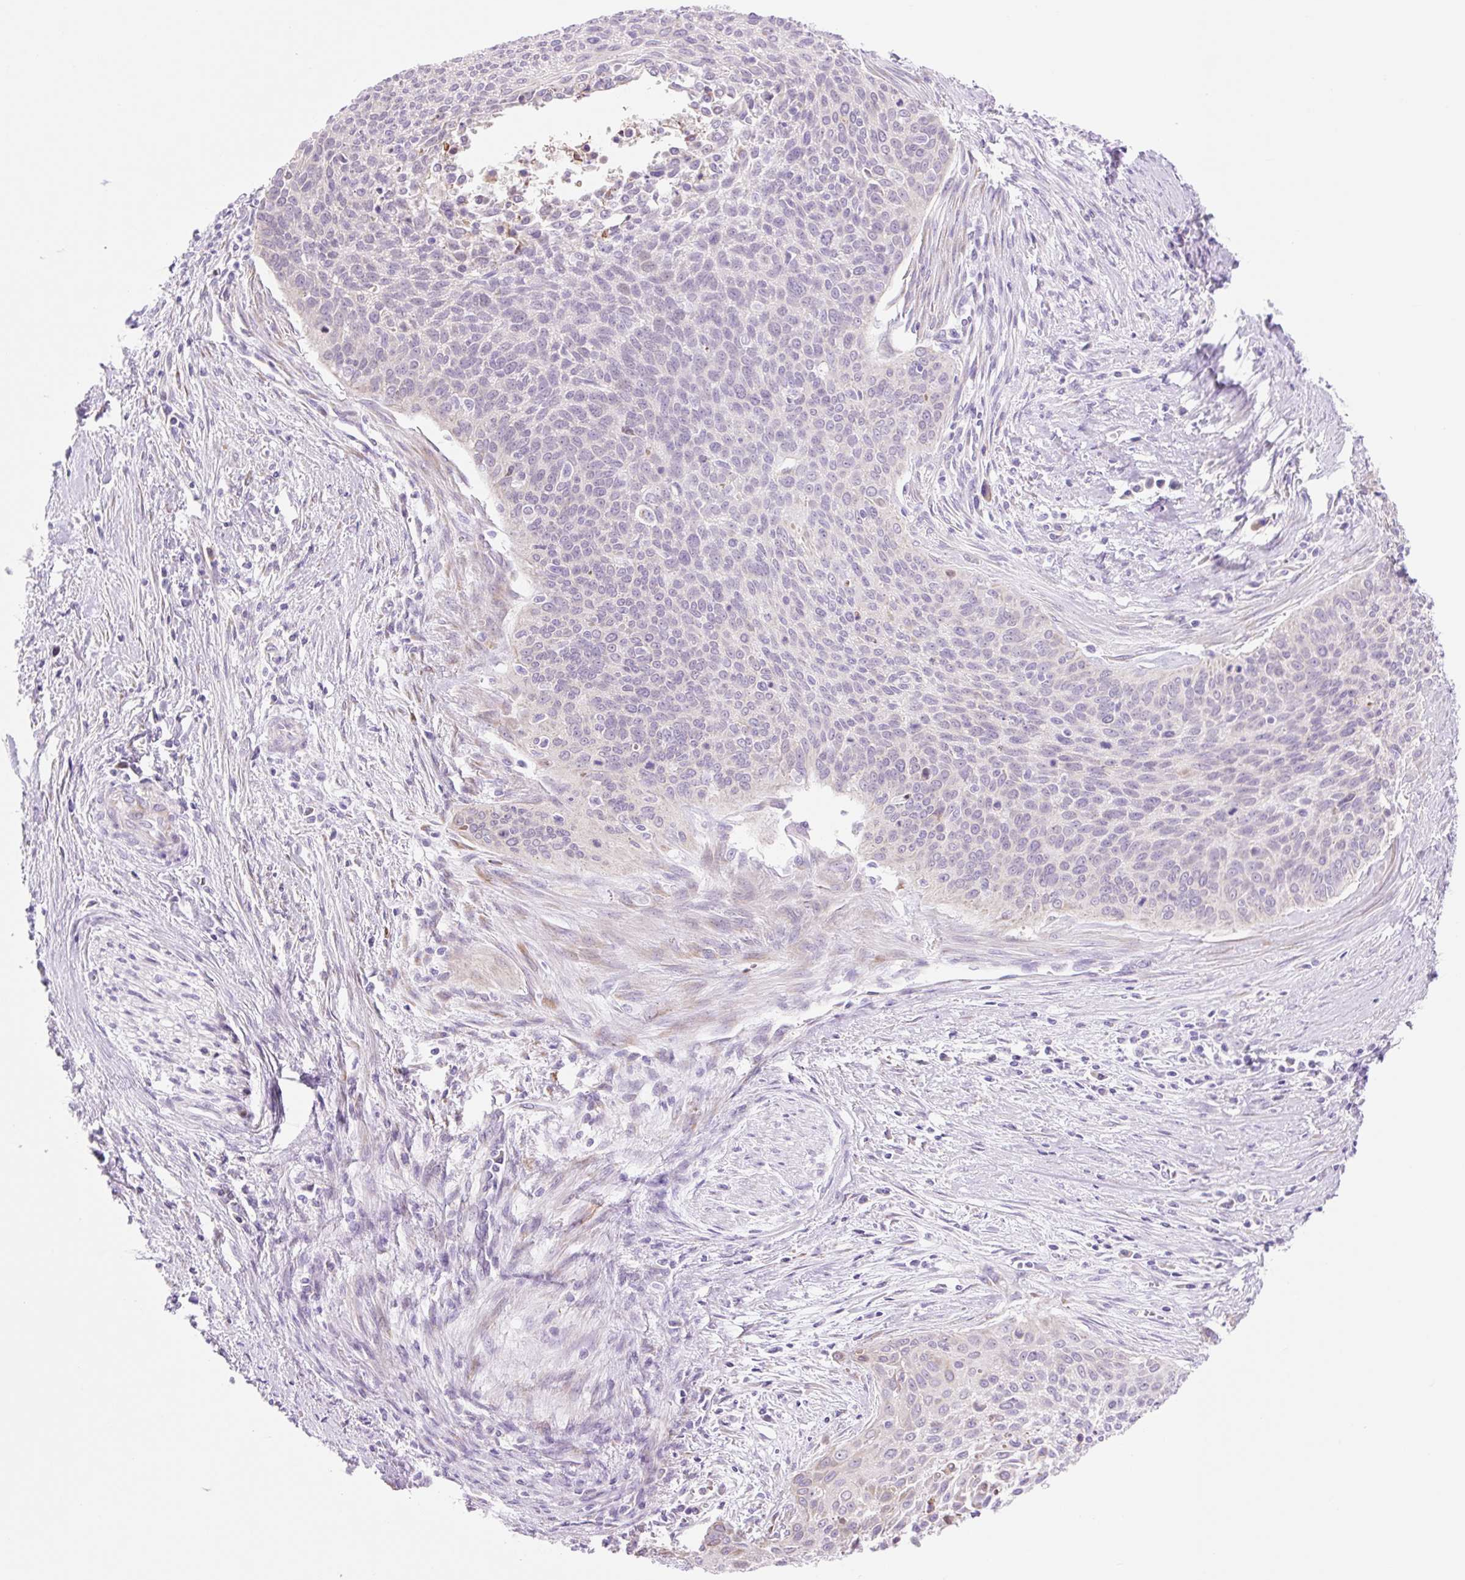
{"staining": {"intensity": "negative", "quantity": "none", "location": "none"}, "tissue": "cervical cancer", "cell_type": "Tumor cells", "image_type": "cancer", "snomed": [{"axis": "morphology", "description": "Squamous cell carcinoma, NOS"}, {"axis": "topography", "description": "Cervix"}], "caption": "Cervical squamous cell carcinoma was stained to show a protein in brown. There is no significant positivity in tumor cells. The staining was performed using DAB (3,3'-diaminobenzidine) to visualize the protein expression in brown, while the nuclei were stained in blue with hematoxylin (Magnification: 20x).", "gene": "ZNF121", "patient": {"sex": "female", "age": 55}}